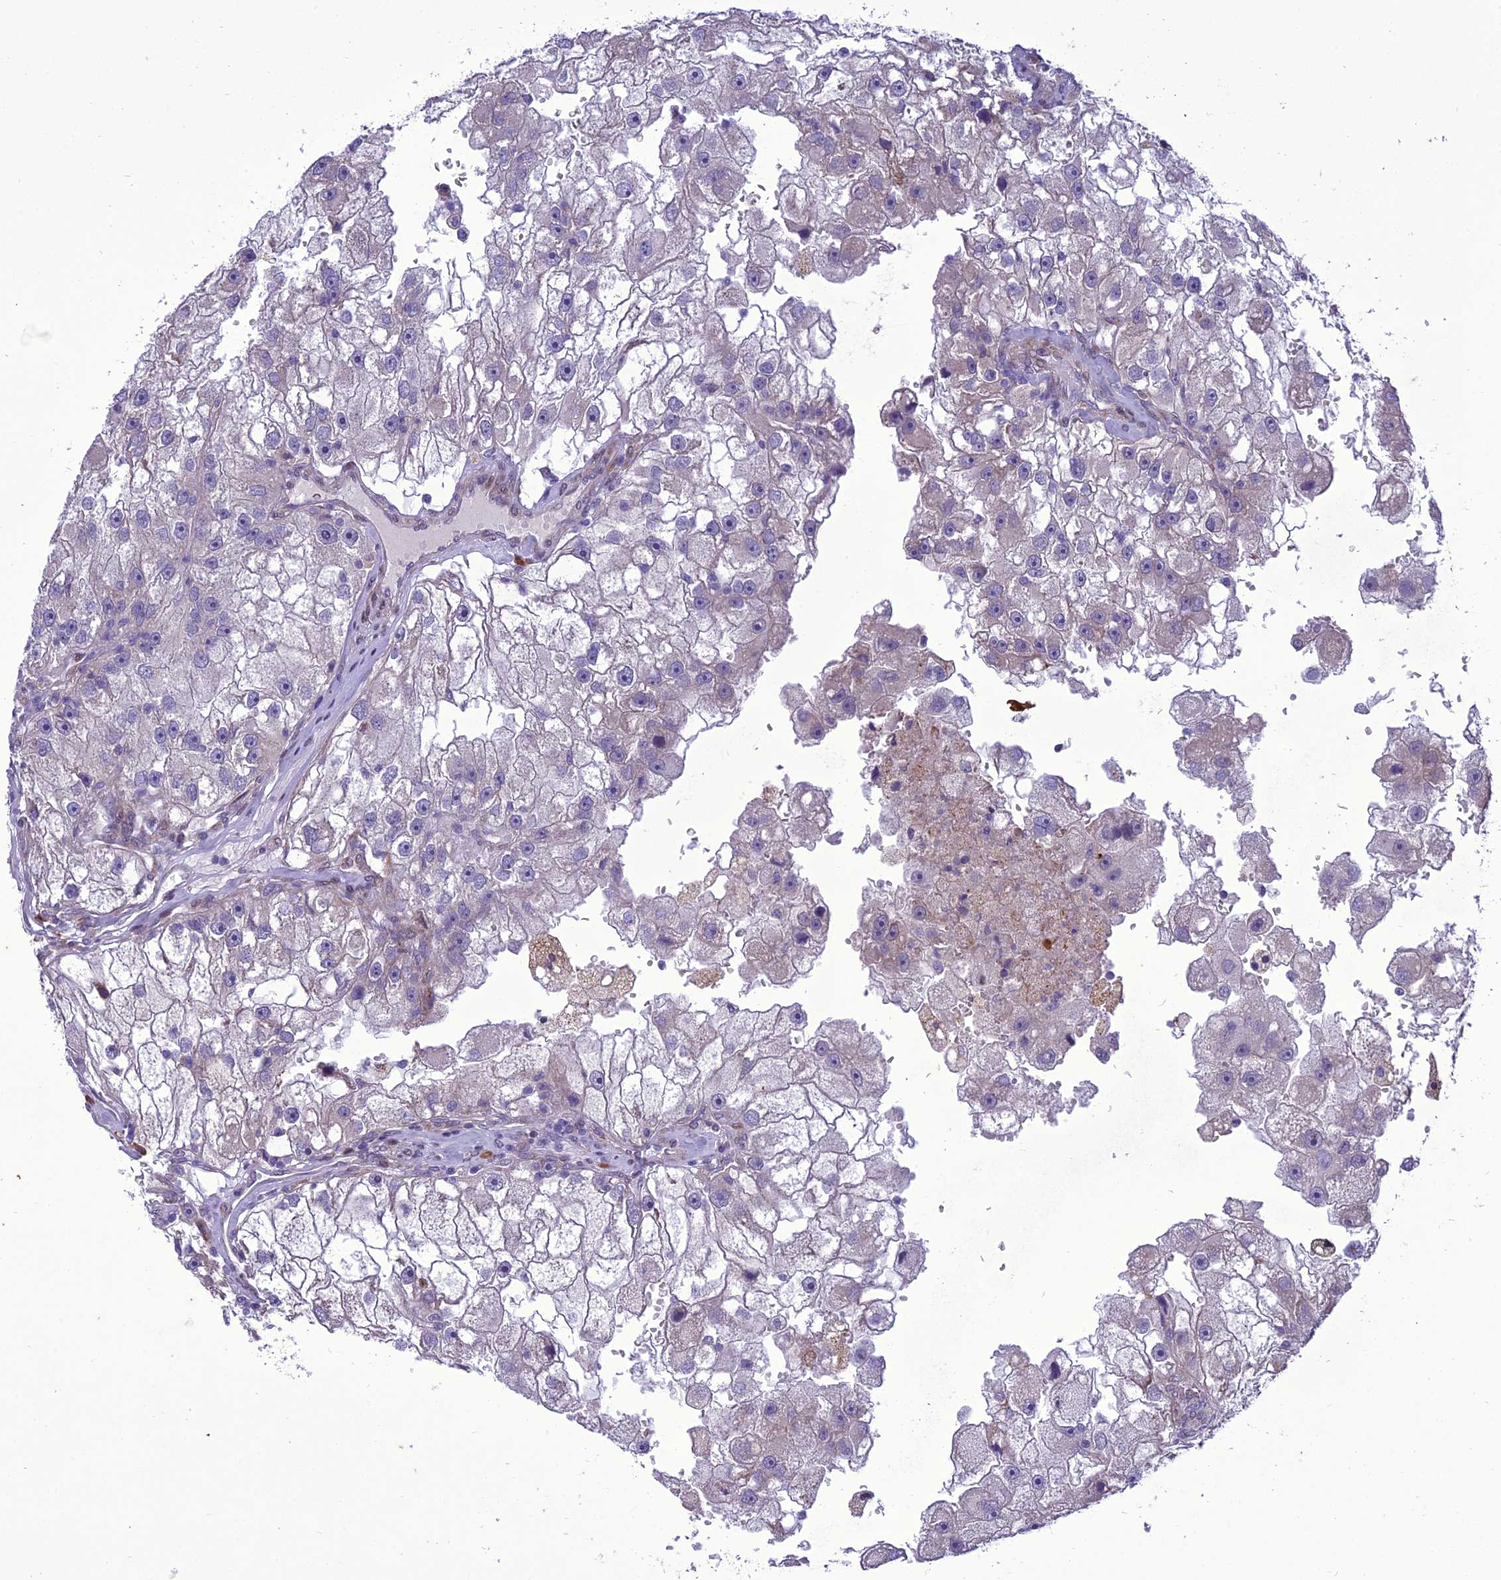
{"staining": {"intensity": "weak", "quantity": "<25%", "location": "cytoplasmic/membranous"}, "tissue": "renal cancer", "cell_type": "Tumor cells", "image_type": "cancer", "snomed": [{"axis": "morphology", "description": "Adenocarcinoma, NOS"}, {"axis": "topography", "description": "Kidney"}], "caption": "The photomicrograph reveals no significant positivity in tumor cells of adenocarcinoma (renal).", "gene": "NEURL2", "patient": {"sex": "male", "age": 63}}